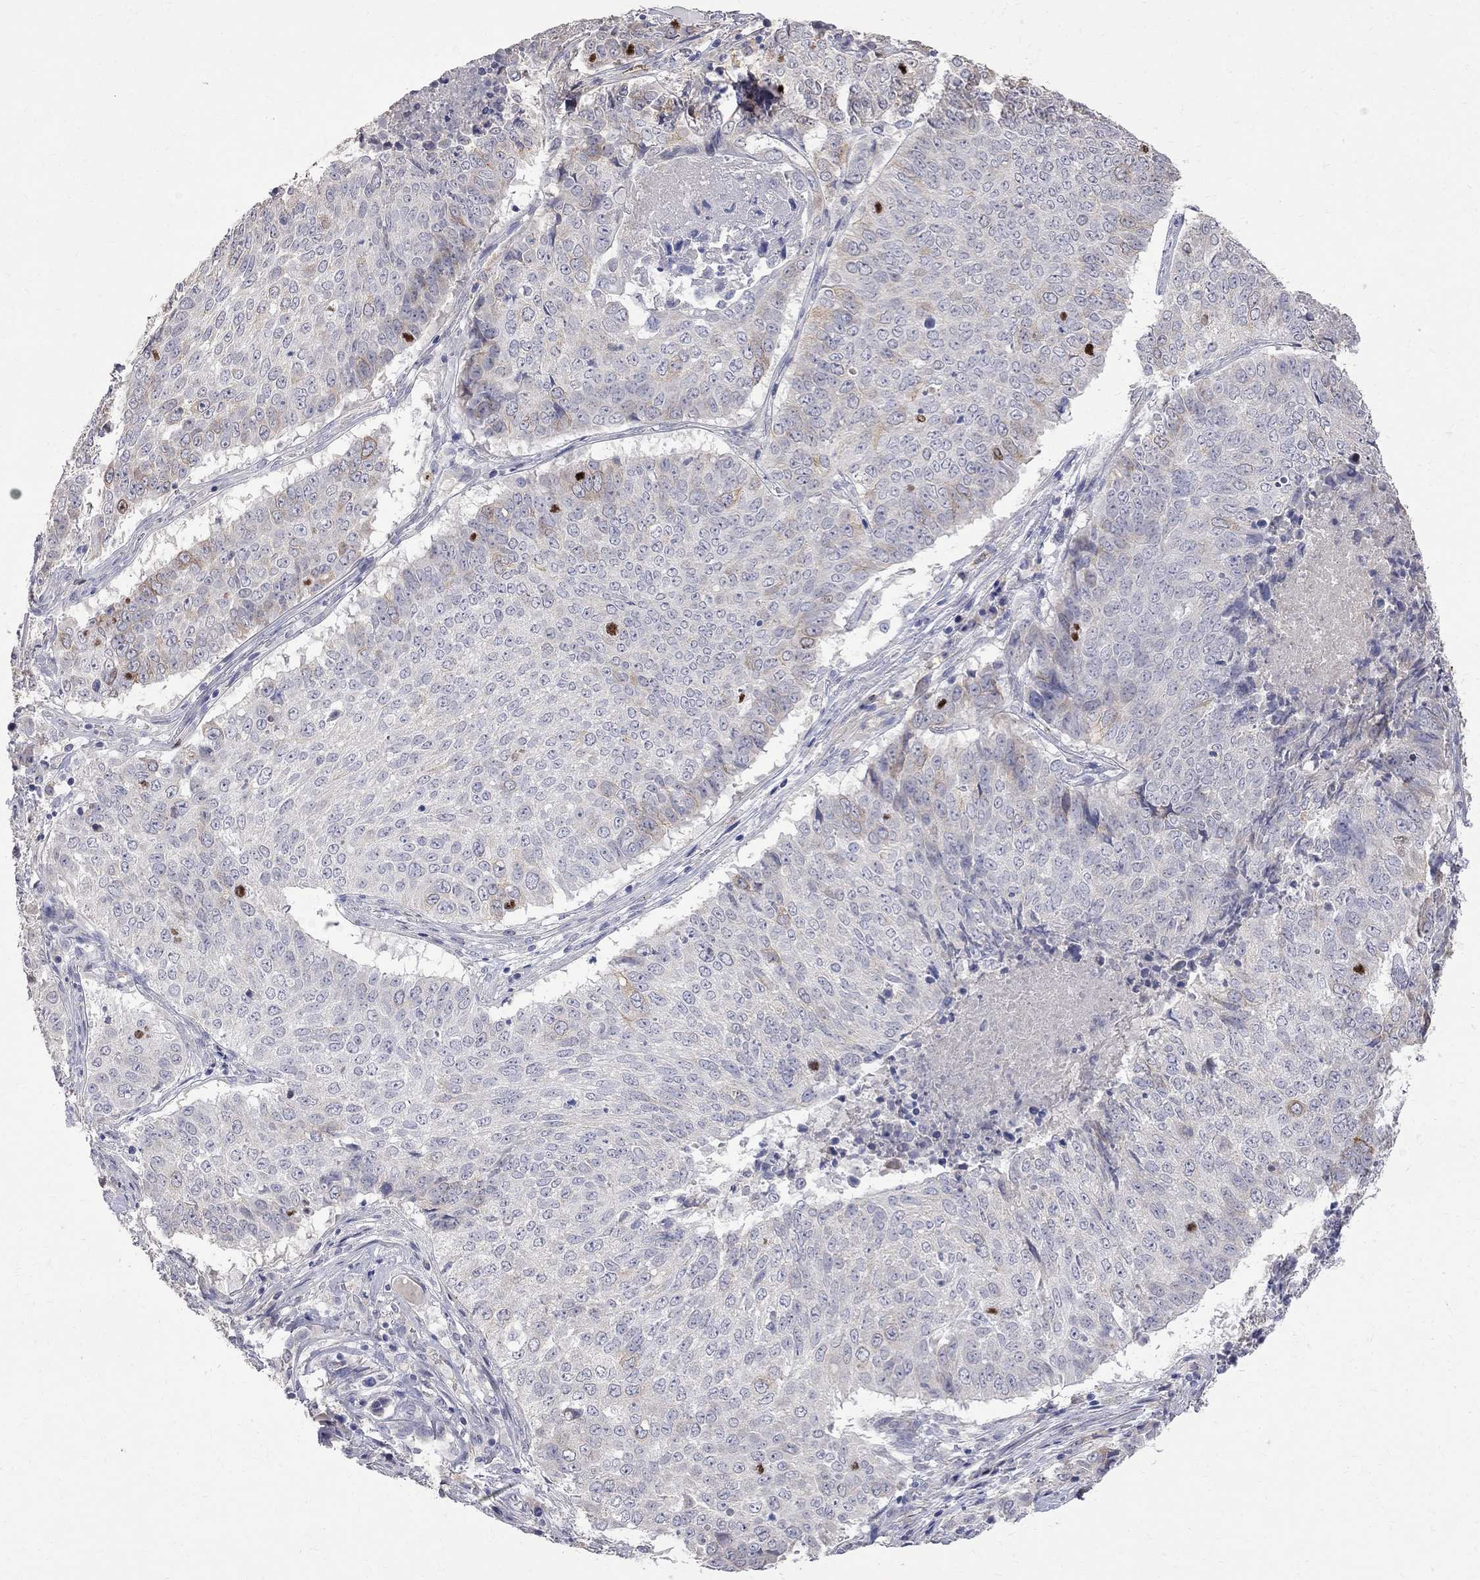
{"staining": {"intensity": "negative", "quantity": "none", "location": "none"}, "tissue": "lung cancer", "cell_type": "Tumor cells", "image_type": "cancer", "snomed": [{"axis": "morphology", "description": "Squamous cell carcinoma, NOS"}, {"axis": "topography", "description": "Lung"}], "caption": "Immunohistochemistry micrograph of neoplastic tissue: lung squamous cell carcinoma stained with DAB (3,3'-diaminobenzidine) reveals no significant protein positivity in tumor cells.", "gene": "CKAP2", "patient": {"sex": "male", "age": 64}}